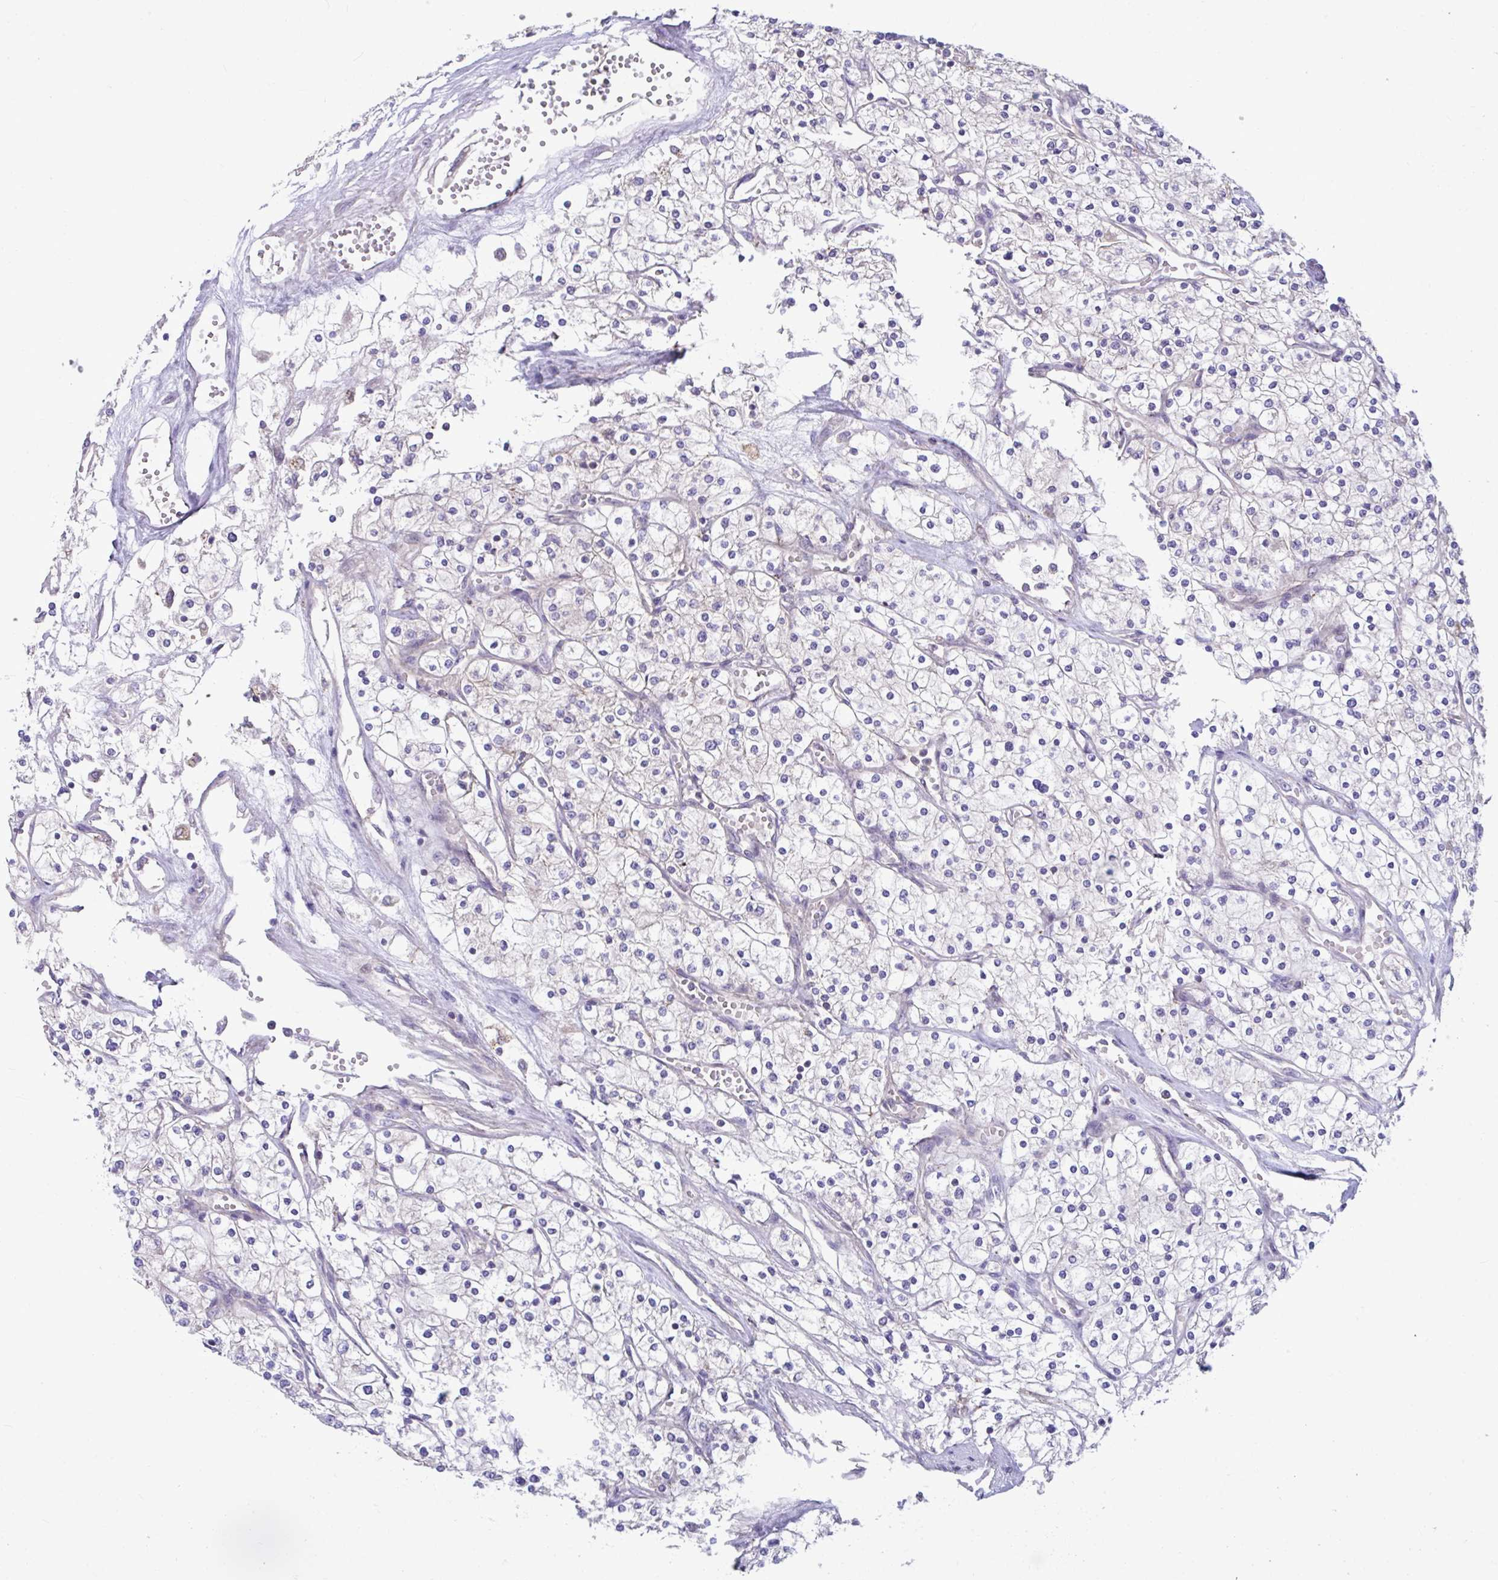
{"staining": {"intensity": "negative", "quantity": "none", "location": "none"}, "tissue": "renal cancer", "cell_type": "Tumor cells", "image_type": "cancer", "snomed": [{"axis": "morphology", "description": "Adenocarcinoma, NOS"}, {"axis": "topography", "description": "Kidney"}], "caption": "There is no significant expression in tumor cells of renal cancer.", "gene": "IST1", "patient": {"sex": "male", "age": 80}}